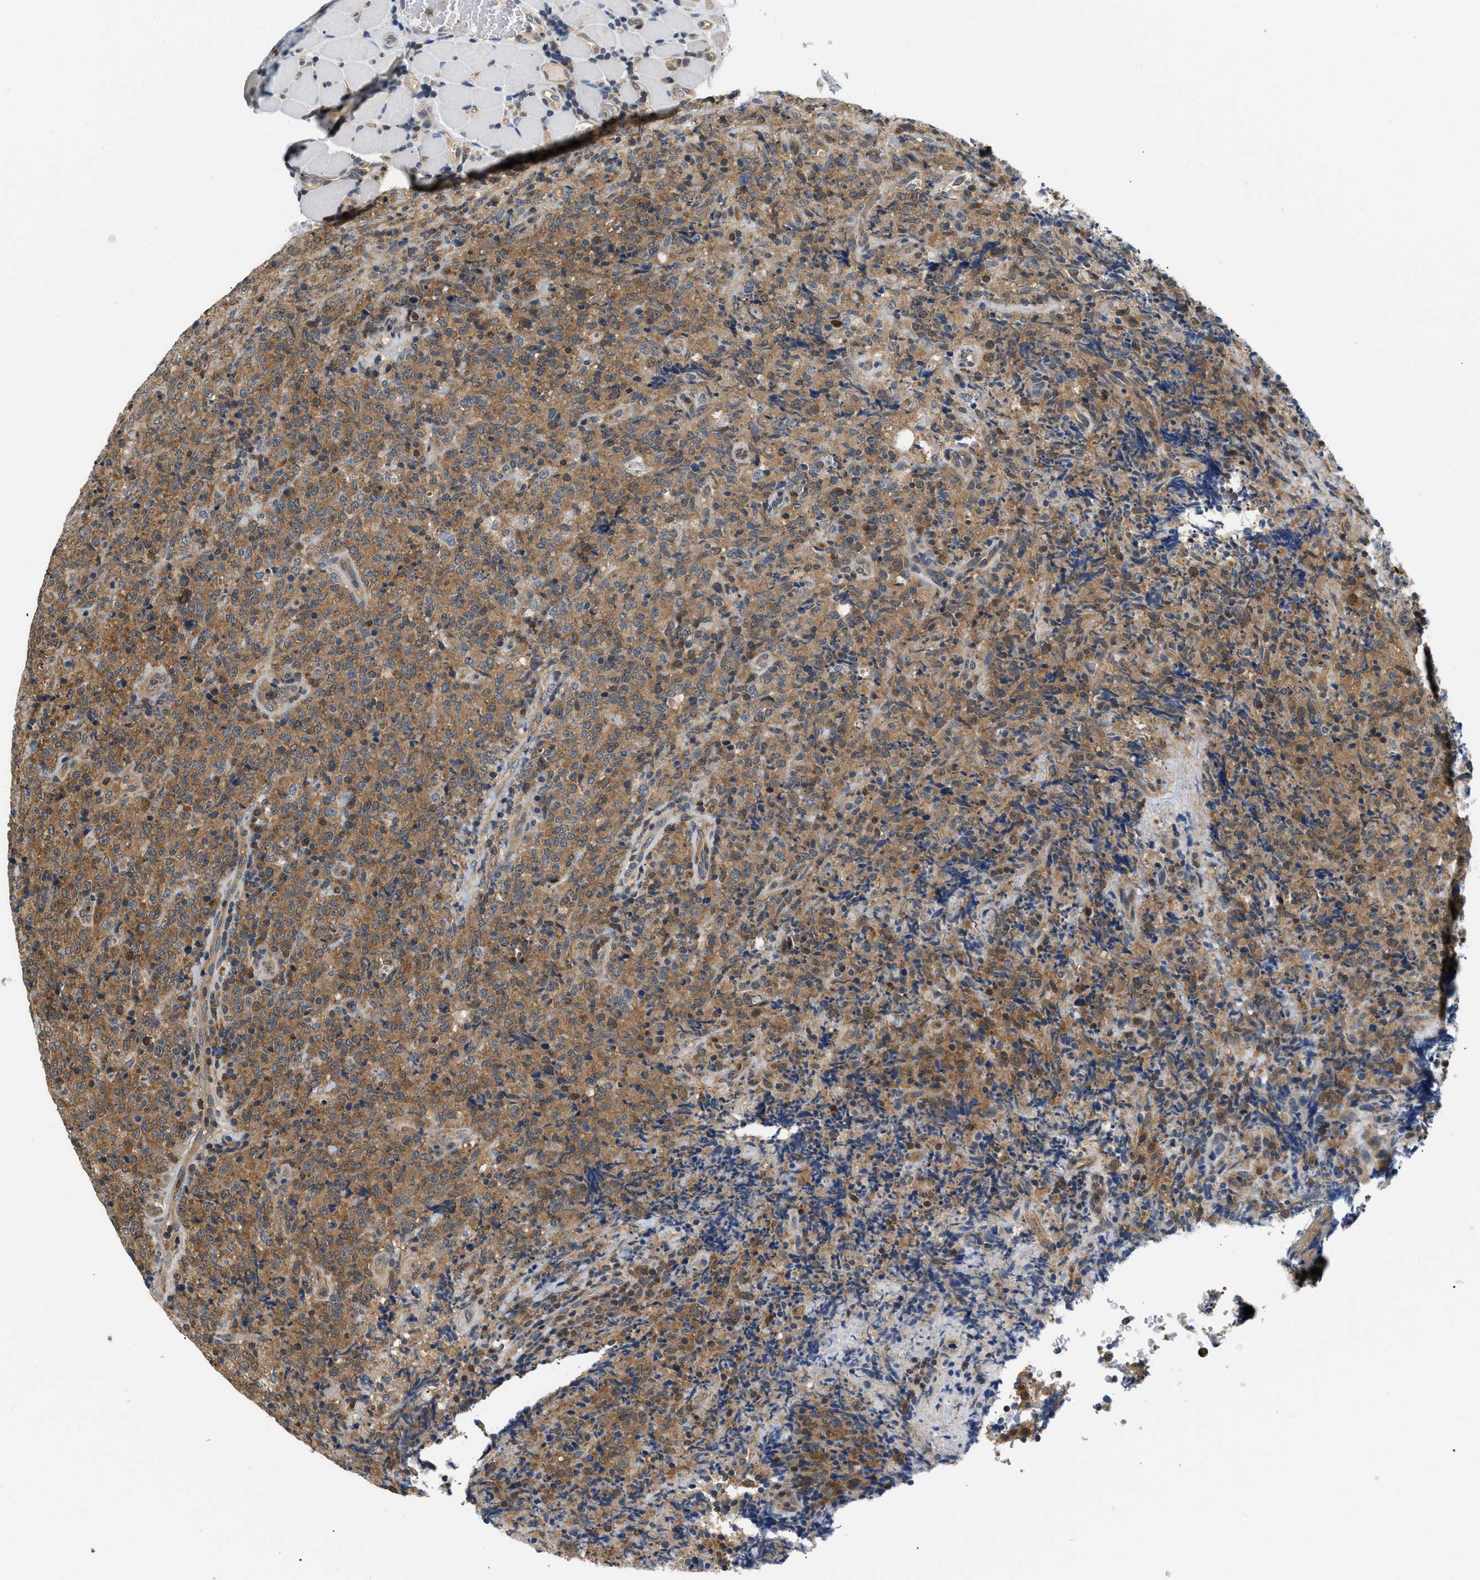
{"staining": {"intensity": "moderate", "quantity": ">75%", "location": "cytoplasmic/membranous"}, "tissue": "lymphoma", "cell_type": "Tumor cells", "image_type": "cancer", "snomed": [{"axis": "morphology", "description": "Malignant lymphoma, non-Hodgkin's type, High grade"}, {"axis": "topography", "description": "Tonsil"}], "caption": "Immunohistochemistry (DAB (3,3'-diaminobenzidine)) staining of human lymphoma demonstrates moderate cytoplasmic/membranous protein positivity in approximately >75% of tumor cells.", "gene": "EIF4EBP2", "patient": {"sex": "female", "age": 36}}